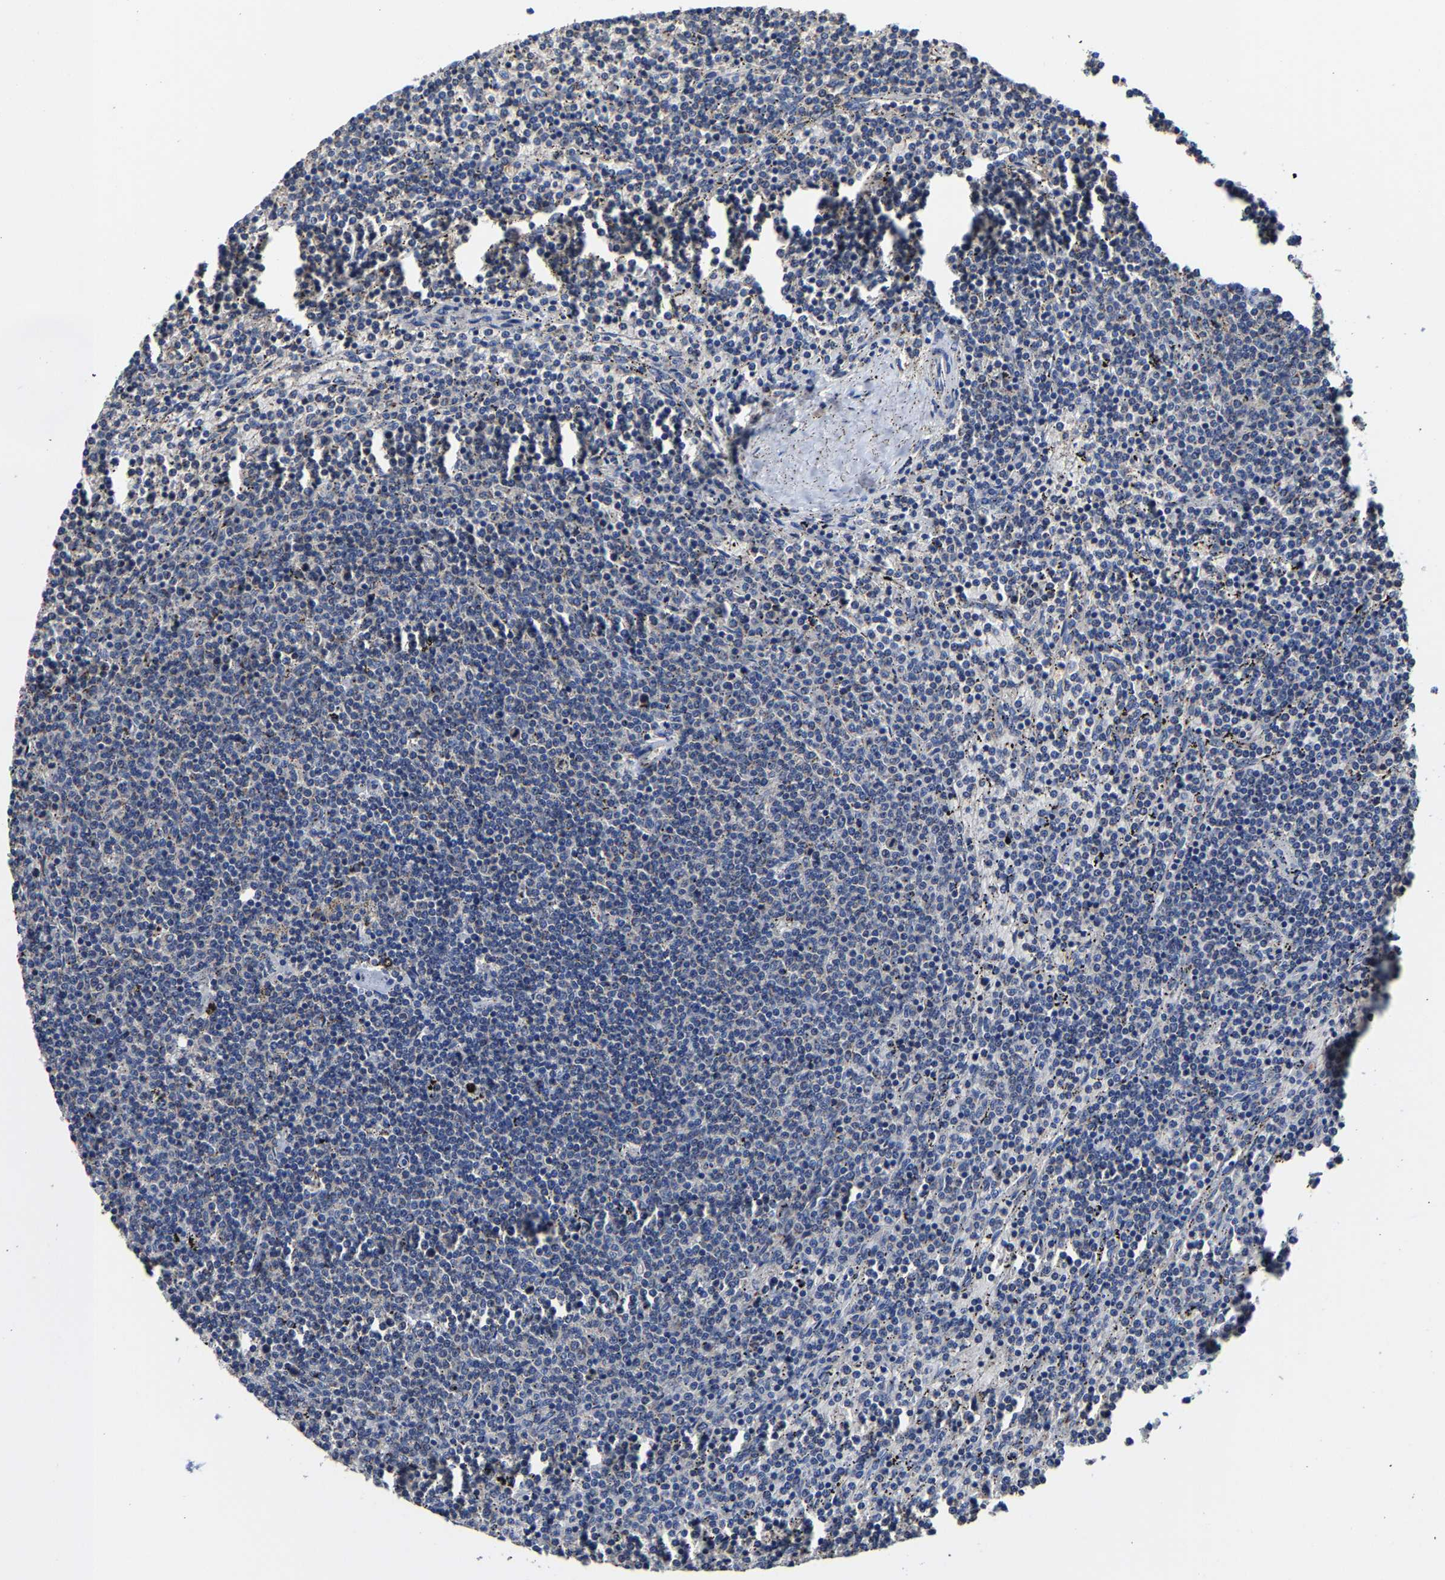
{"staining": {"intensity": "negative", "quantity": "none", "location": "none"}, "tissue": "lymphoma", "cell_type": "Tumor cells", "image_type": "cancer", "snomed": [{"axis": "morphology", "description": "Malignant lymphoma, non-Hodgkin's type, Low grade"}, {"axis": "topography", "description": "Spleen"}], "caption": "Tumor cells are negative for protein expression in human lymphoma.", "gene": "ZCCHC7", "patient": {"sex": "female", "age": 50}}